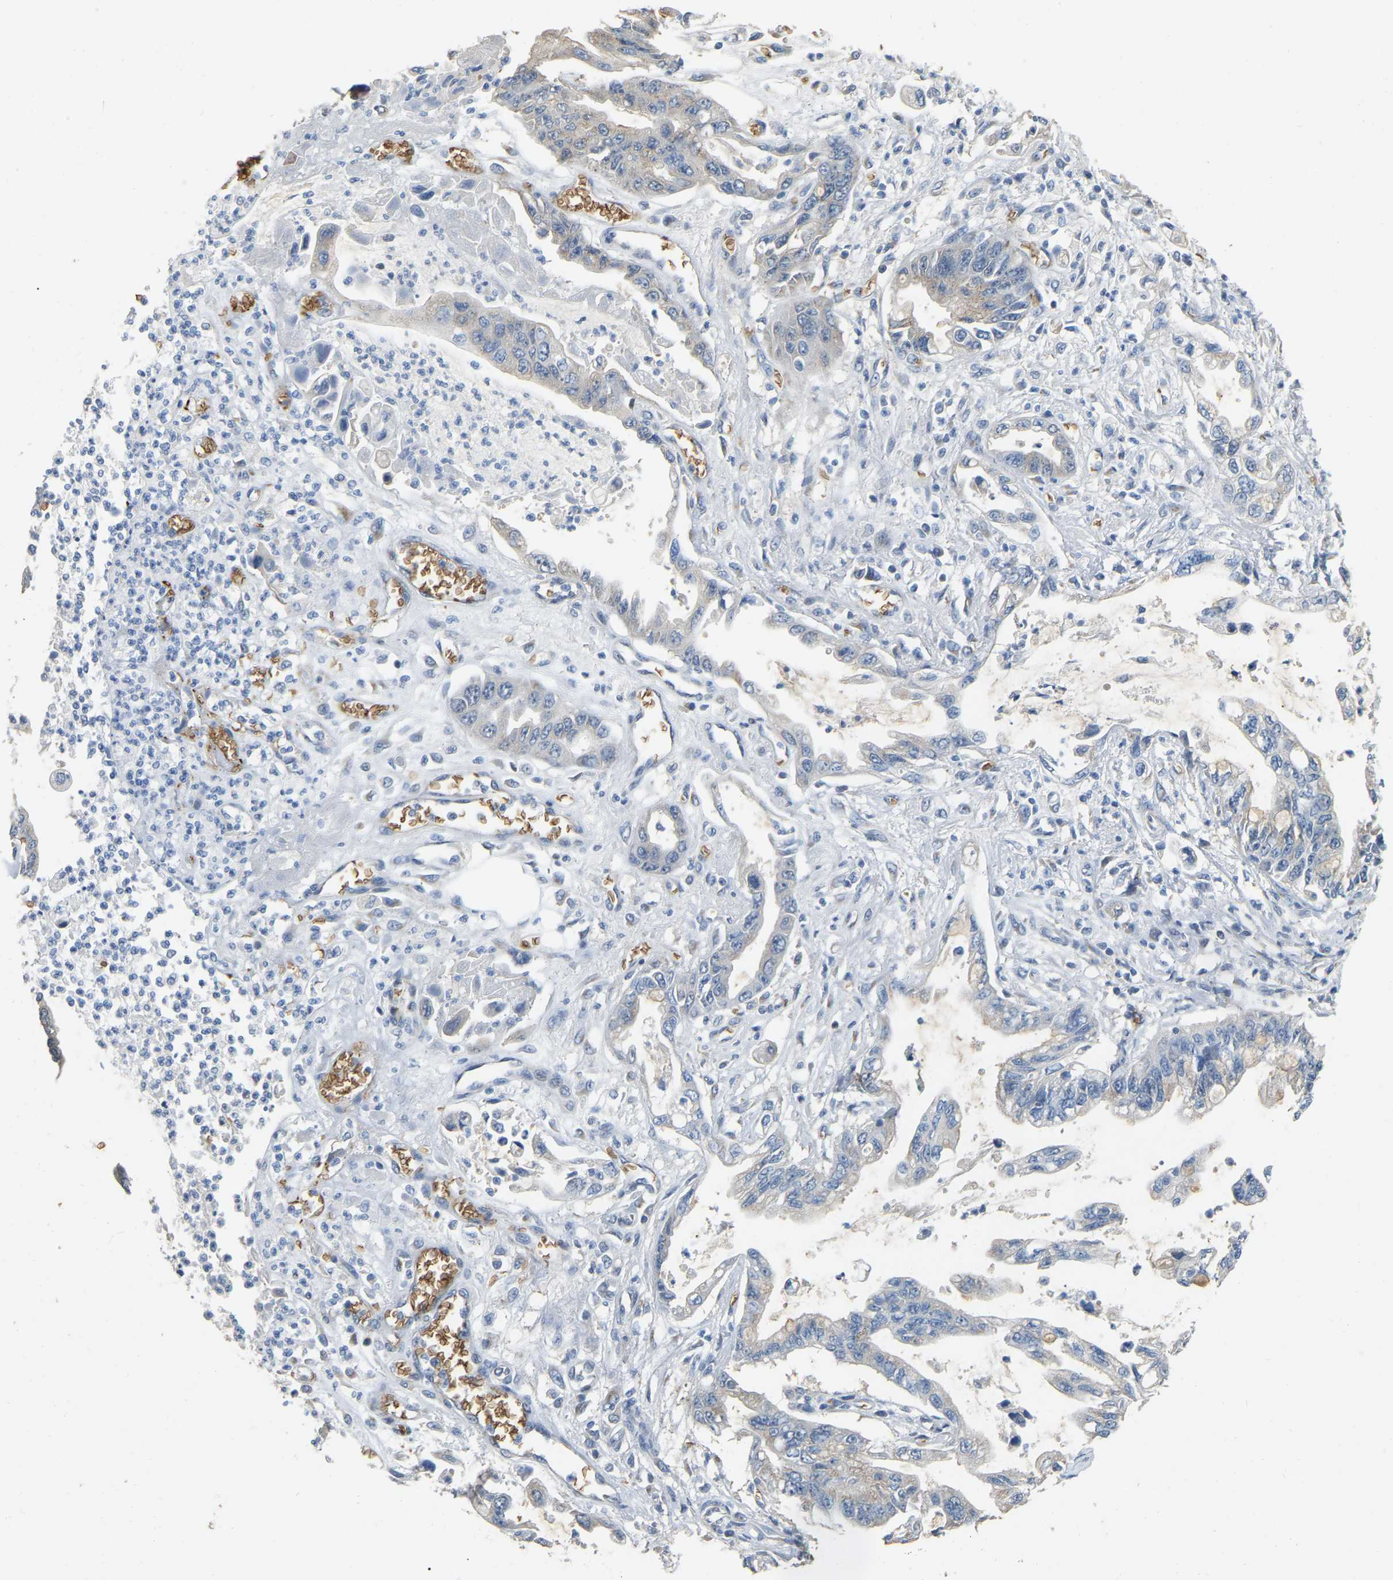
{"staining": {"intensity": "weak", "quantity": "<25%", "location": "cytoplasmic/membranous"}, "tissue": "pancreatic cancer", "cell_type": "Tumor cells", "image_type": "cancer", "snomed": [{"axis": "morphology", "description": "Adenocarcinoma, NOS"}, {"axis": "topography", "description": "Pancreas"}], "caption": "Image shows no protein positivity in tumor cells of pancreatic cancer tissue. Nuclei are stained in blue.", "gene": "CFAP298", "patient": {"sex": "male", "age": 56}}